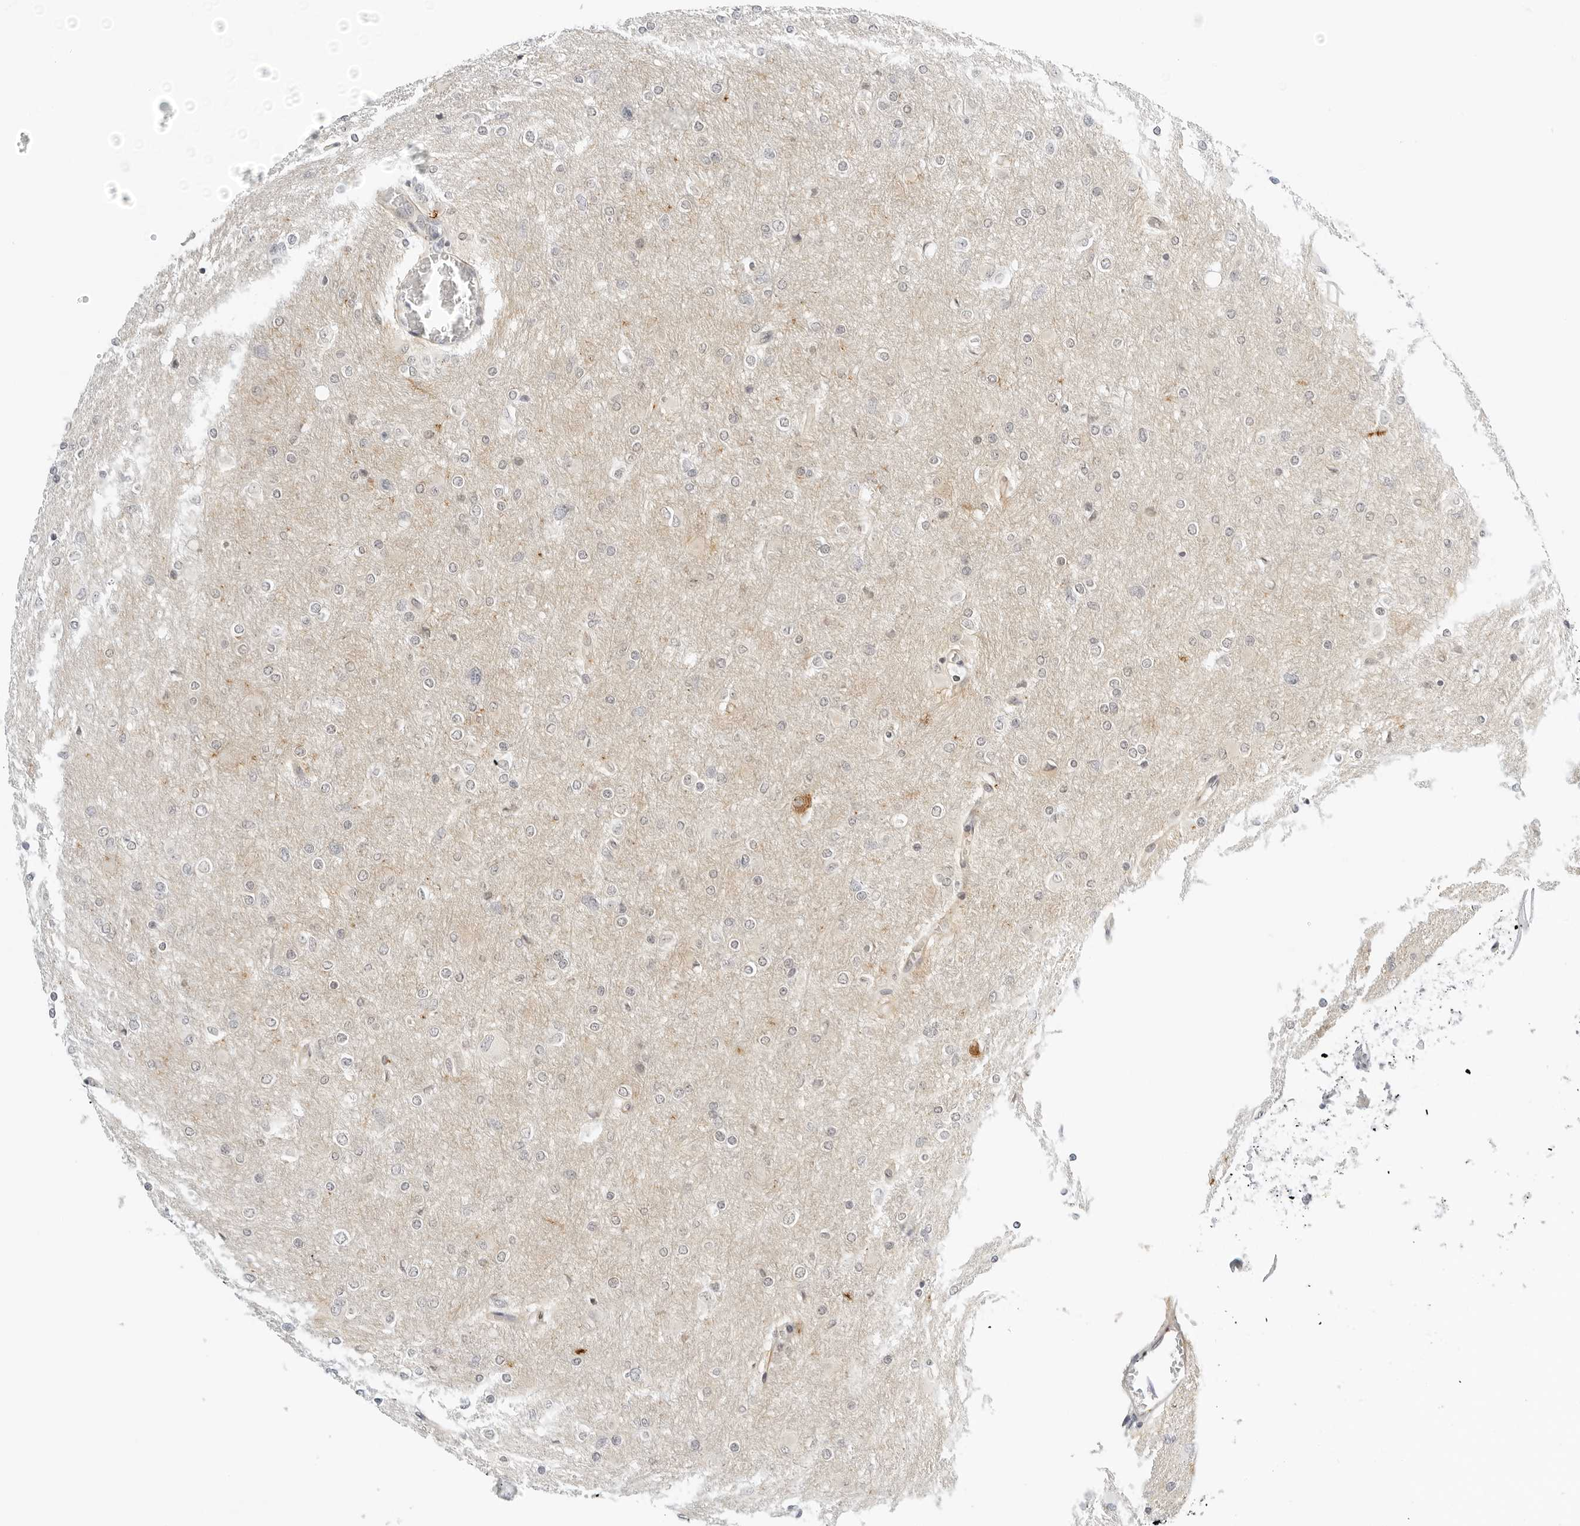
{"staining": {"intensity": "negative", "quantity": "none", "location": "none"}, "tissue": "glioma", "cell_type": "Tumor cells", "image_type": "cancer", "snomed": [{"axis": "morphology", "description": "Glioma, malignant, High grade"}, {"axis": "topography", "description": "Cerebral cortex"}], "caption": "A micrograph of human glioma is negative for staining in tumor cells.", "gene": "OSCP1", "patient": {"sex": "female", "age": 36}}